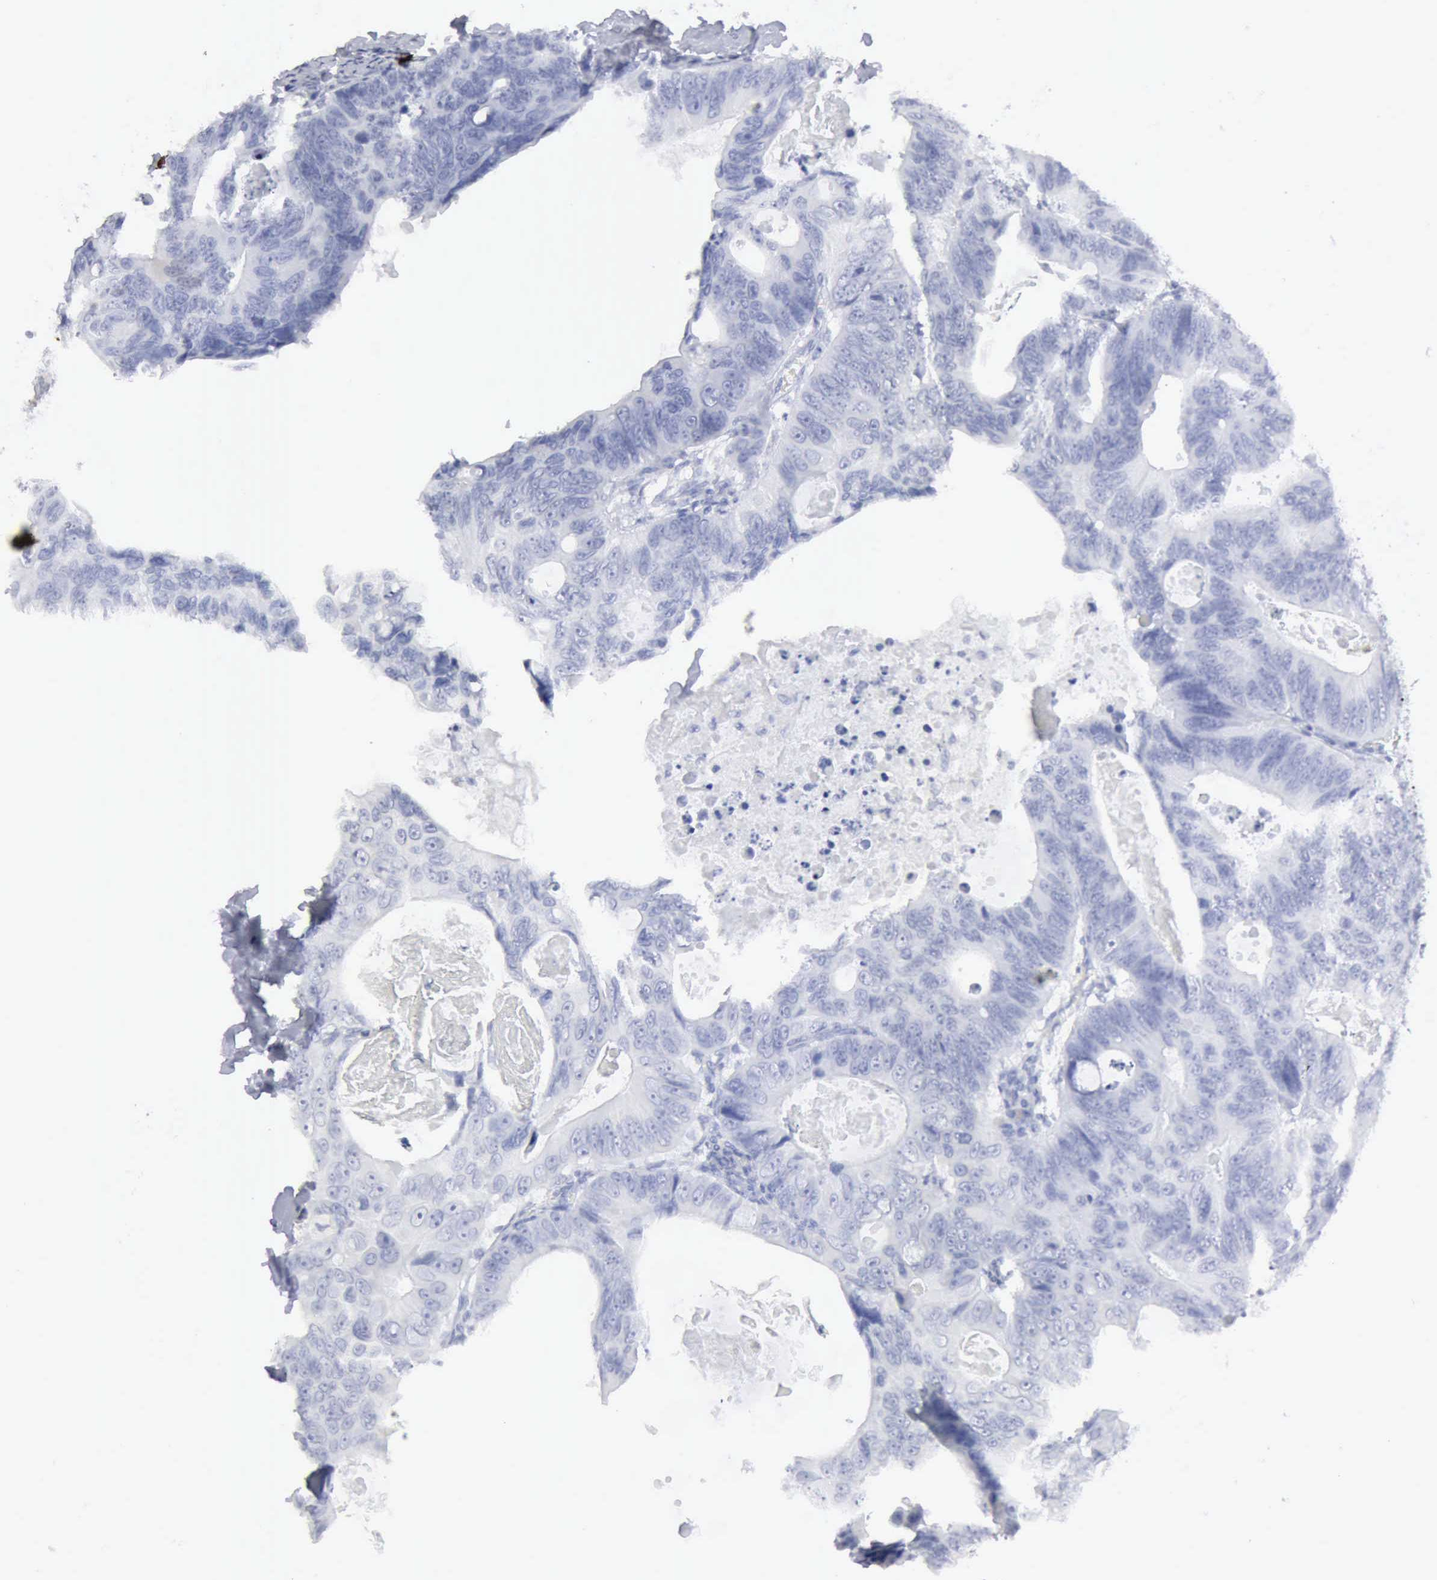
{"staining": {"intensity": "negative", "quantity": "none", "location": "none"}, "tissue": "colorectal cancer", "cell_type": "Tumor cells", "image_type": "cancer", "snomed": [{"axis": "morphology", "description": "Adenocarcinoma, NOS"}, {"axis": "topography", "description": "Colon"}], "caption": "Tumor cells are negative for protein expression in human colorectal cancer.", "gene": "CMA1", "patient": {"sex": "female", "age": 55}}